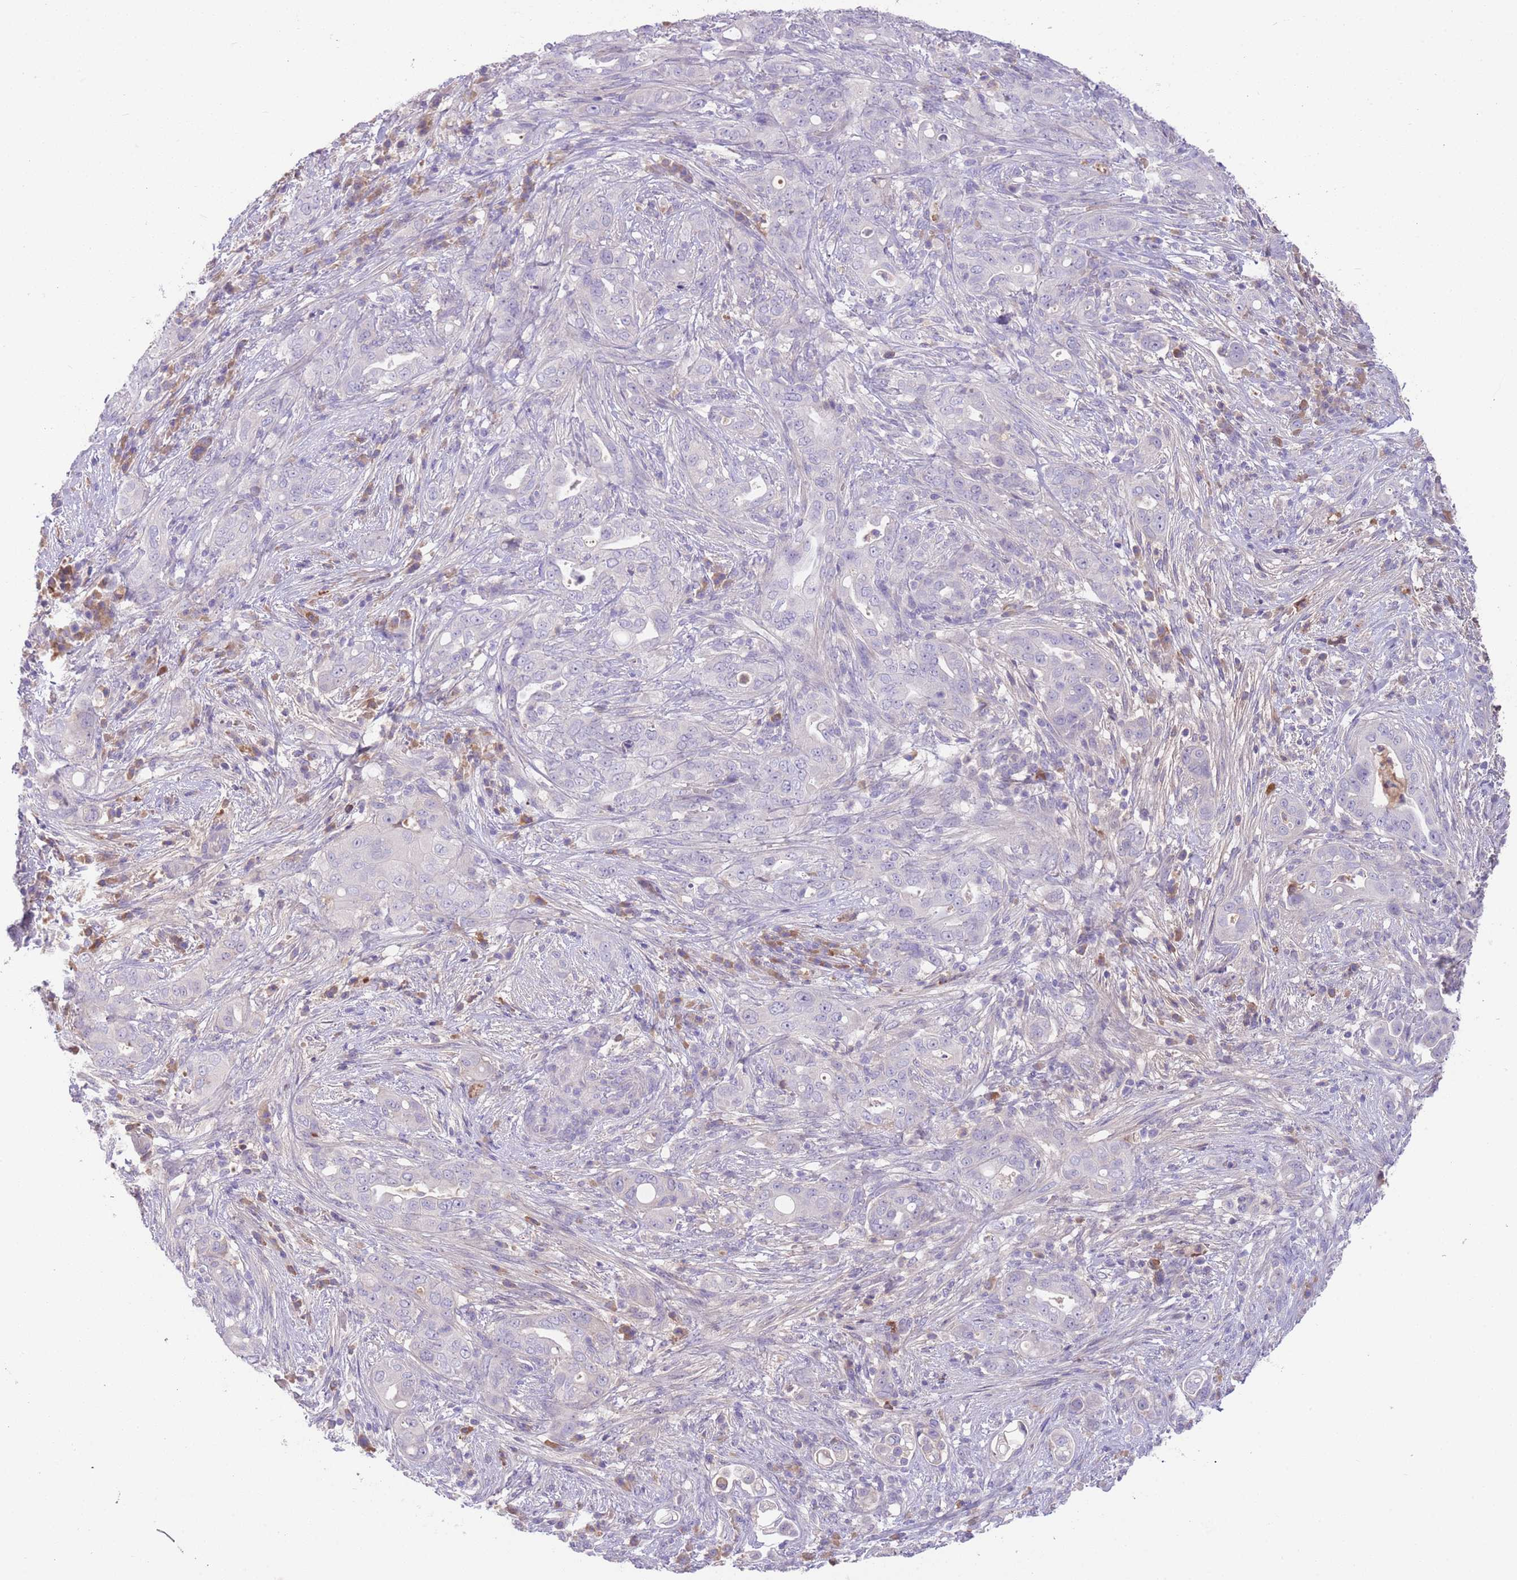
{"staining": {"intensity": "negative", "quantity": "none", "location": "none"}, "tissue": "pancreatic cancer", "cell_type": "Tumor cells", "image_type": "cancer", "snomed": [{"axis": "morphology", "description": "Normal tissue, NOS"}, {"axis": "morphology", "description": "Adenocarcinoma, NOS"}, {"axis": "topography", "description": "Lymph node"}, {"axis": "topography", "description": "Pancreas"}], "caption": "The histopathology image displays no staining of tumor cells in pancreatic adenocarcinoma. Brightfield microscopy of immunohistochemistry (IHC) stained with DAB (3,3'-diaminobenzidine) (brown) and hematoxylin (blue), captured at high magnification.", "gene": "IGFL4", "patient": {"sex": "female", "age": 67}}